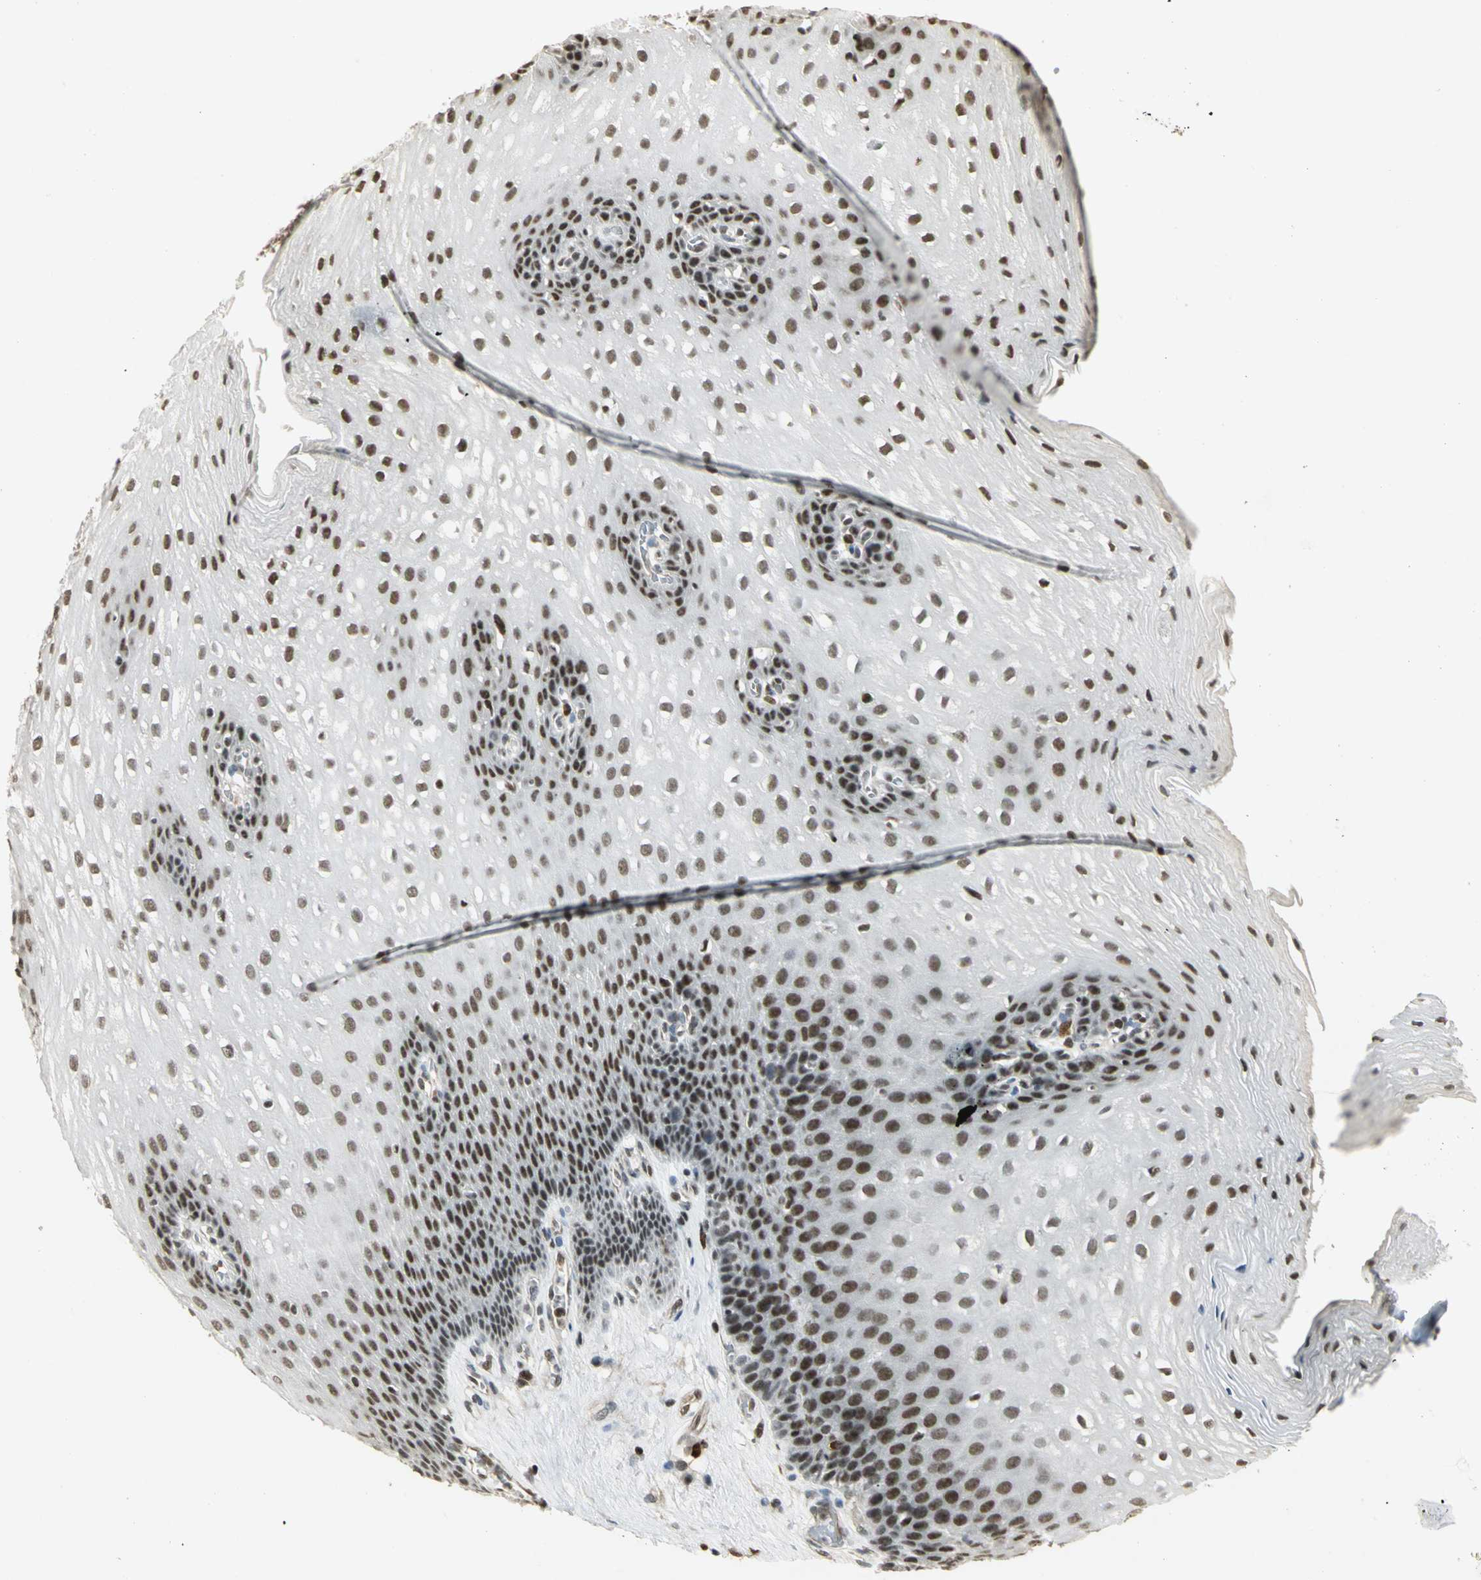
{"staining": {"intensity": "moderate", "quantity": ">75%", "location": "nuclear"}, "tissue": "esophagus", "cell_type": "Squamous epithelial cells", "image_type": "normal", "snomed": [{"axis": "morphology", "description": "Normal tissue, NOS"}, {"axis": "topography", "description": "Esophagus"}], "caption": "A photomicrograph showing moderate nuclear expression in approximately >75% of squamous epithelial cells in unremarkable esophagus, as visualized by brown immunohistochemical staining.", "gene": "ELF1", "patient": {"sex": "male", "age": 48}}